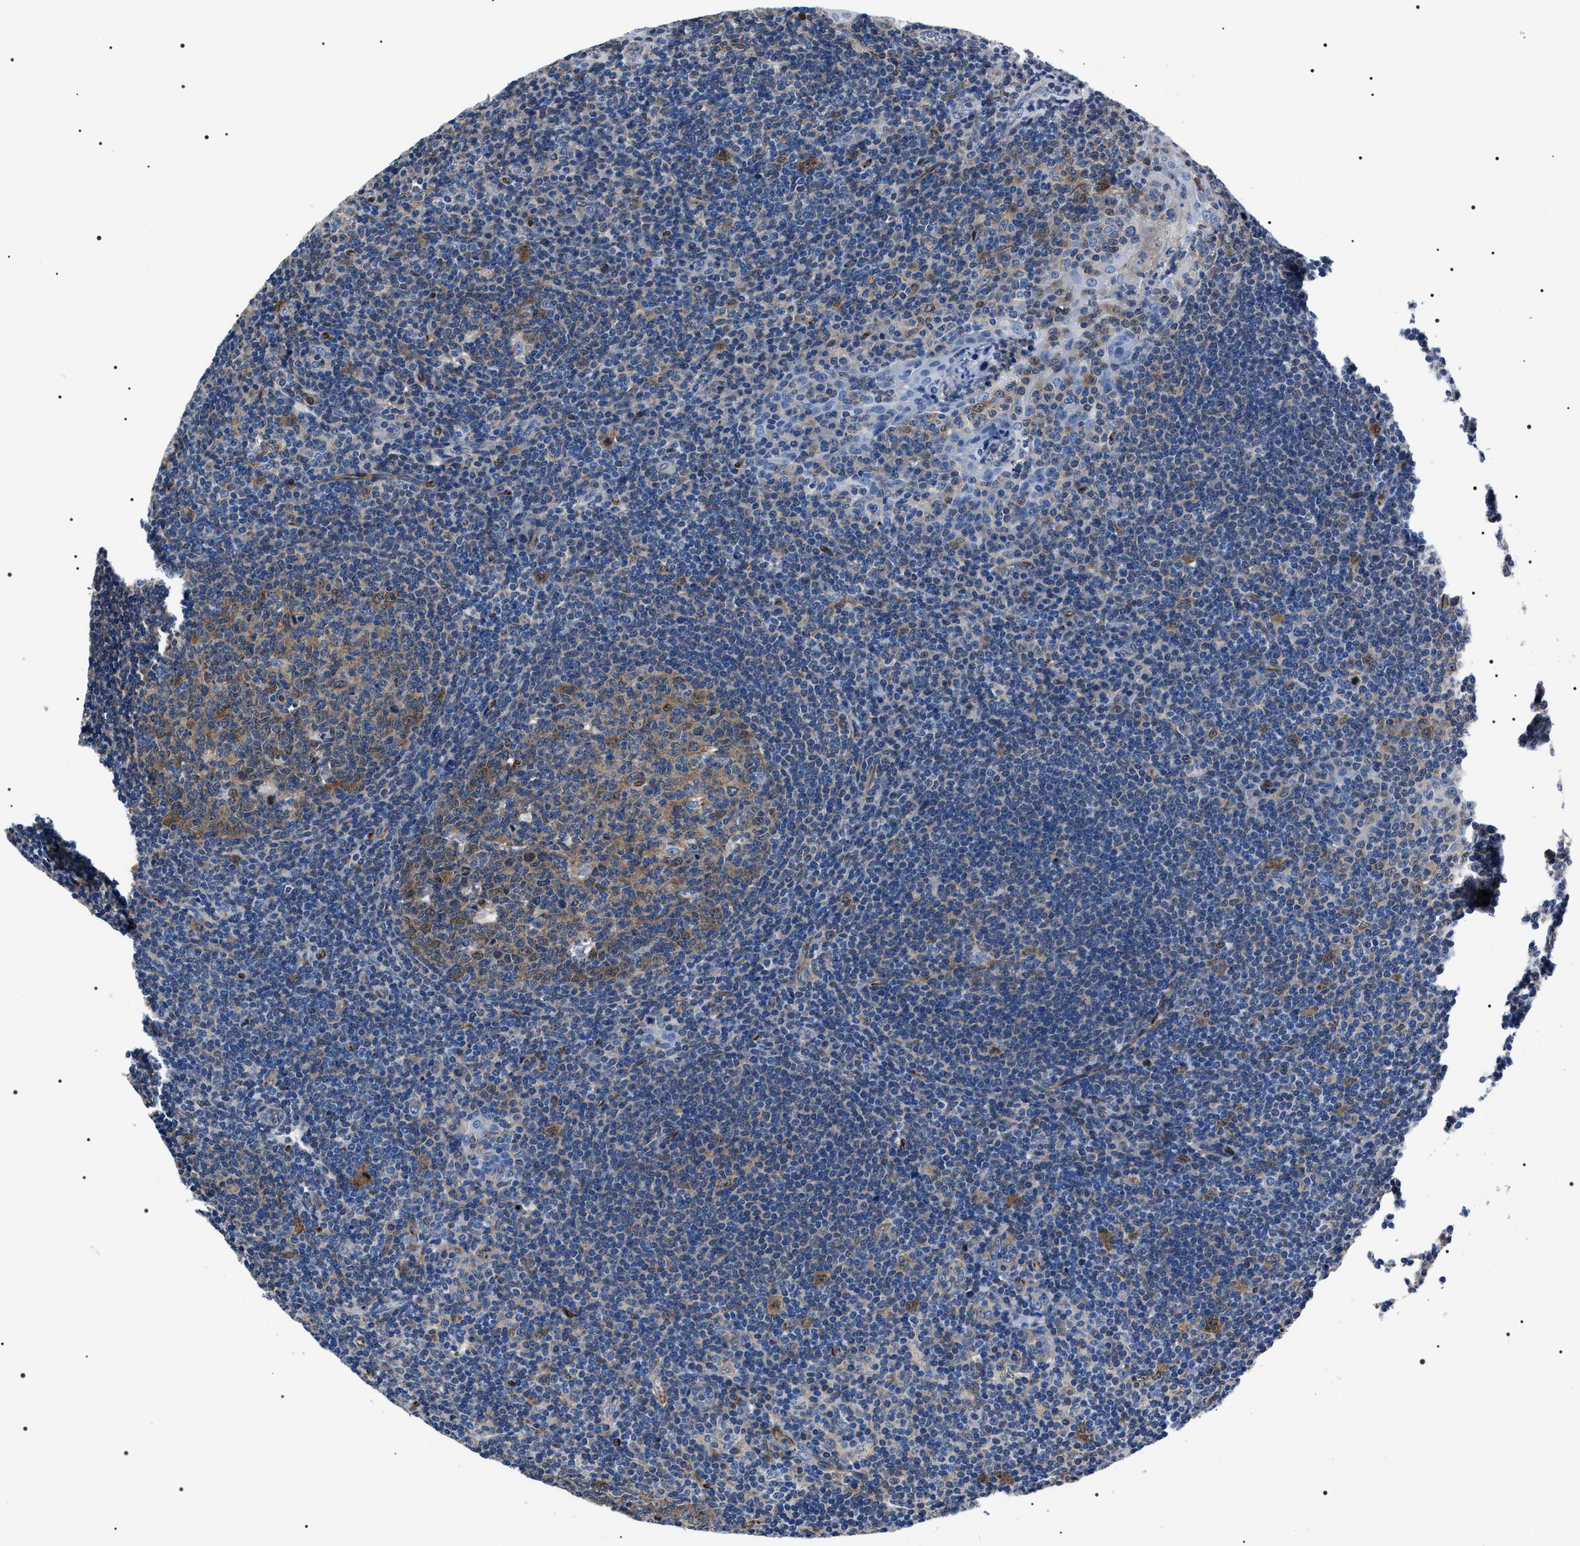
{"staining": {"intensity": "moderate", "quantity": ">75%", "location": "cytoplasmic/membranous"}, "tissue": "tonsil", "cell_type": "Germinal center cells", "image_type": "normal", "snomed": [{"axis": "morphology", "description": "Normal tissue, NOS"}, {"axis": "topography", "description": "Tonsil"}], "caption": "Immunohistochemistry photomicrograph of normal tonsil stained for a protein (brown), which reveals medium levels of moderate cytoplasmic/membranous staining in about >75% of germinal center cells.", "gene": "BAG2", "patient": {"sex": "male", "age": 37}}